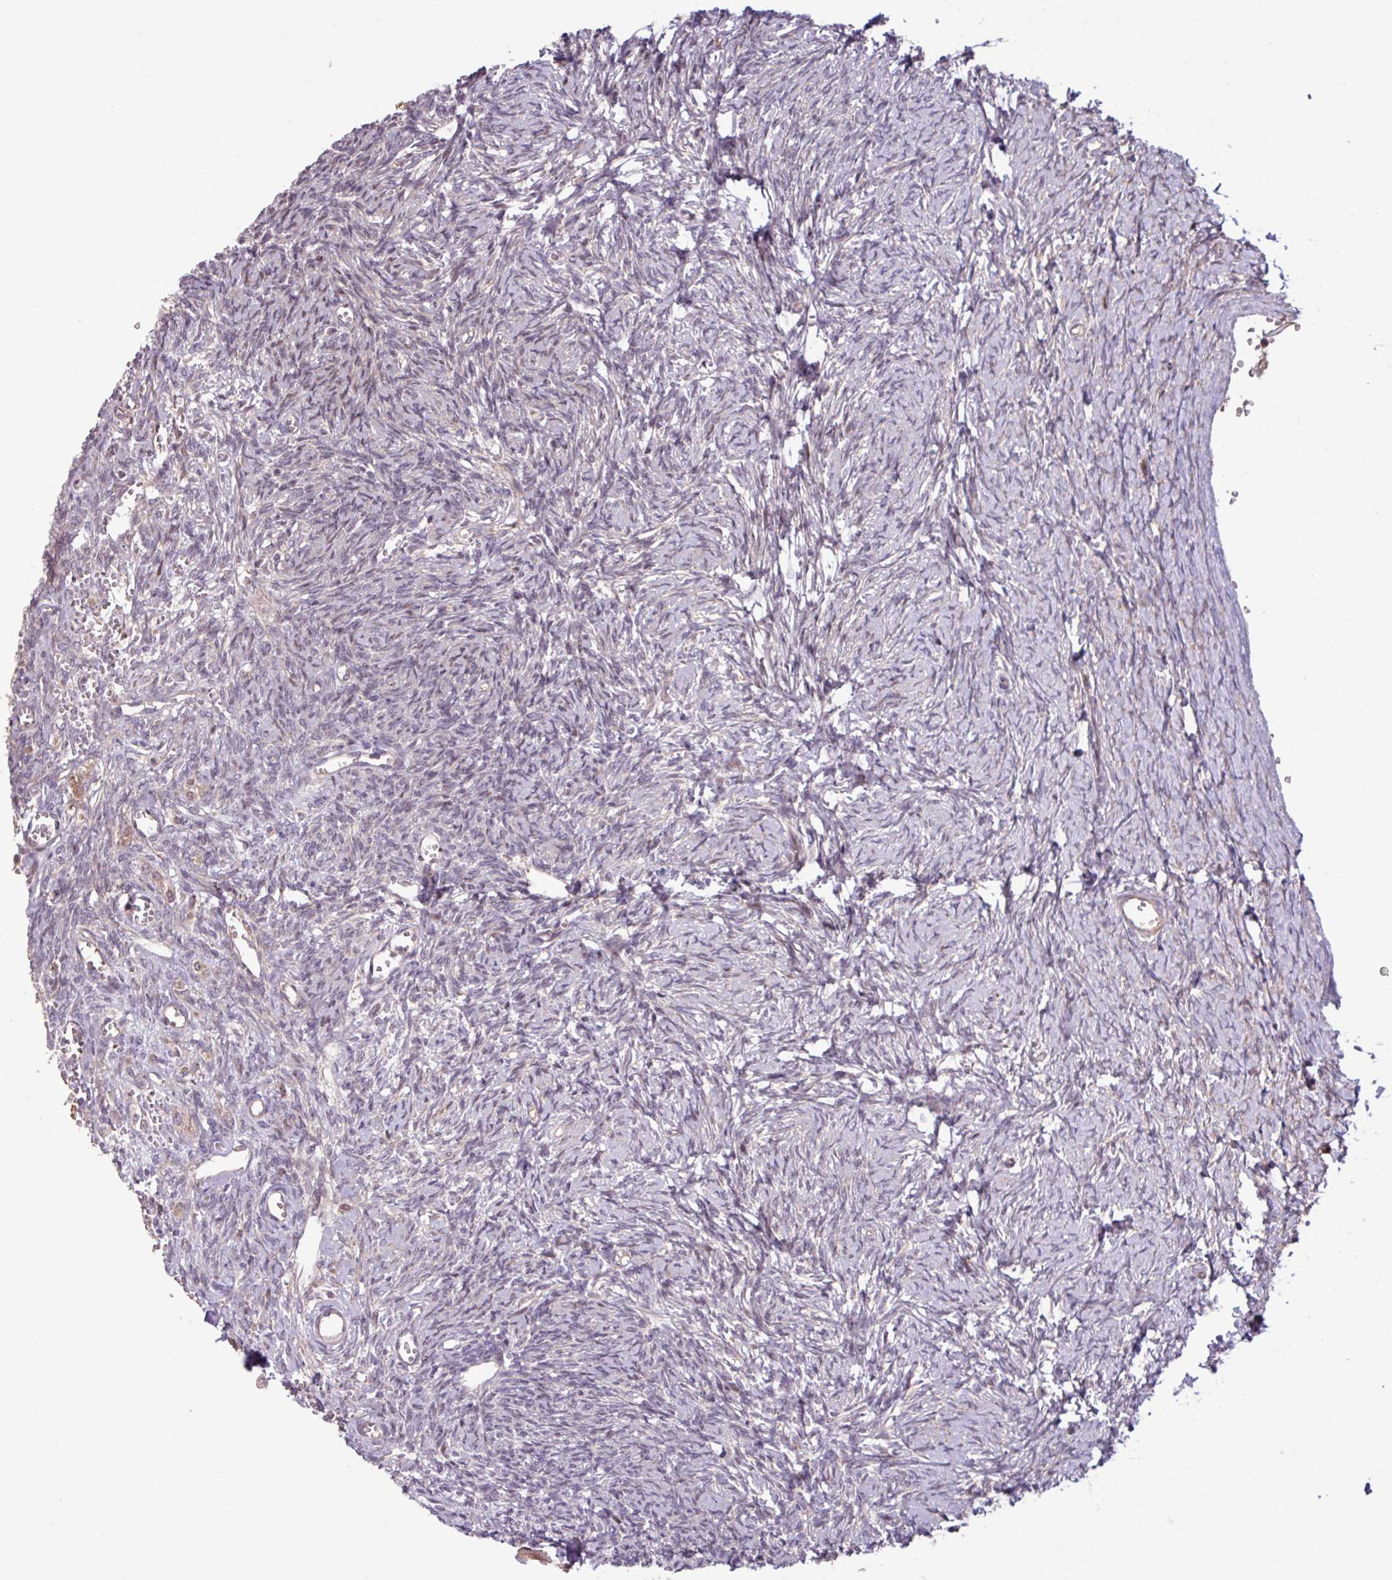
{"staining": {"intensity": "negative", "quantity": "none", "location": "none"}, "tissue": "ovary", "cell_type": "Ovarian stroma cells", "image_type": "normal", "snomed": [{"axis": "morphology", "description": "Normal tissue, NOS"}, {"axis": "topography", "description": "Ovary"}], "caption": "The photomicrograph reveals no significant positivity in ovarian stroma cells of ovary. (Brightfield microscopy of DAB immunohistochemistry (IHC) at high magnification).", "gene": "PDPR", "patient": {"sex": "female", "age": 39}}